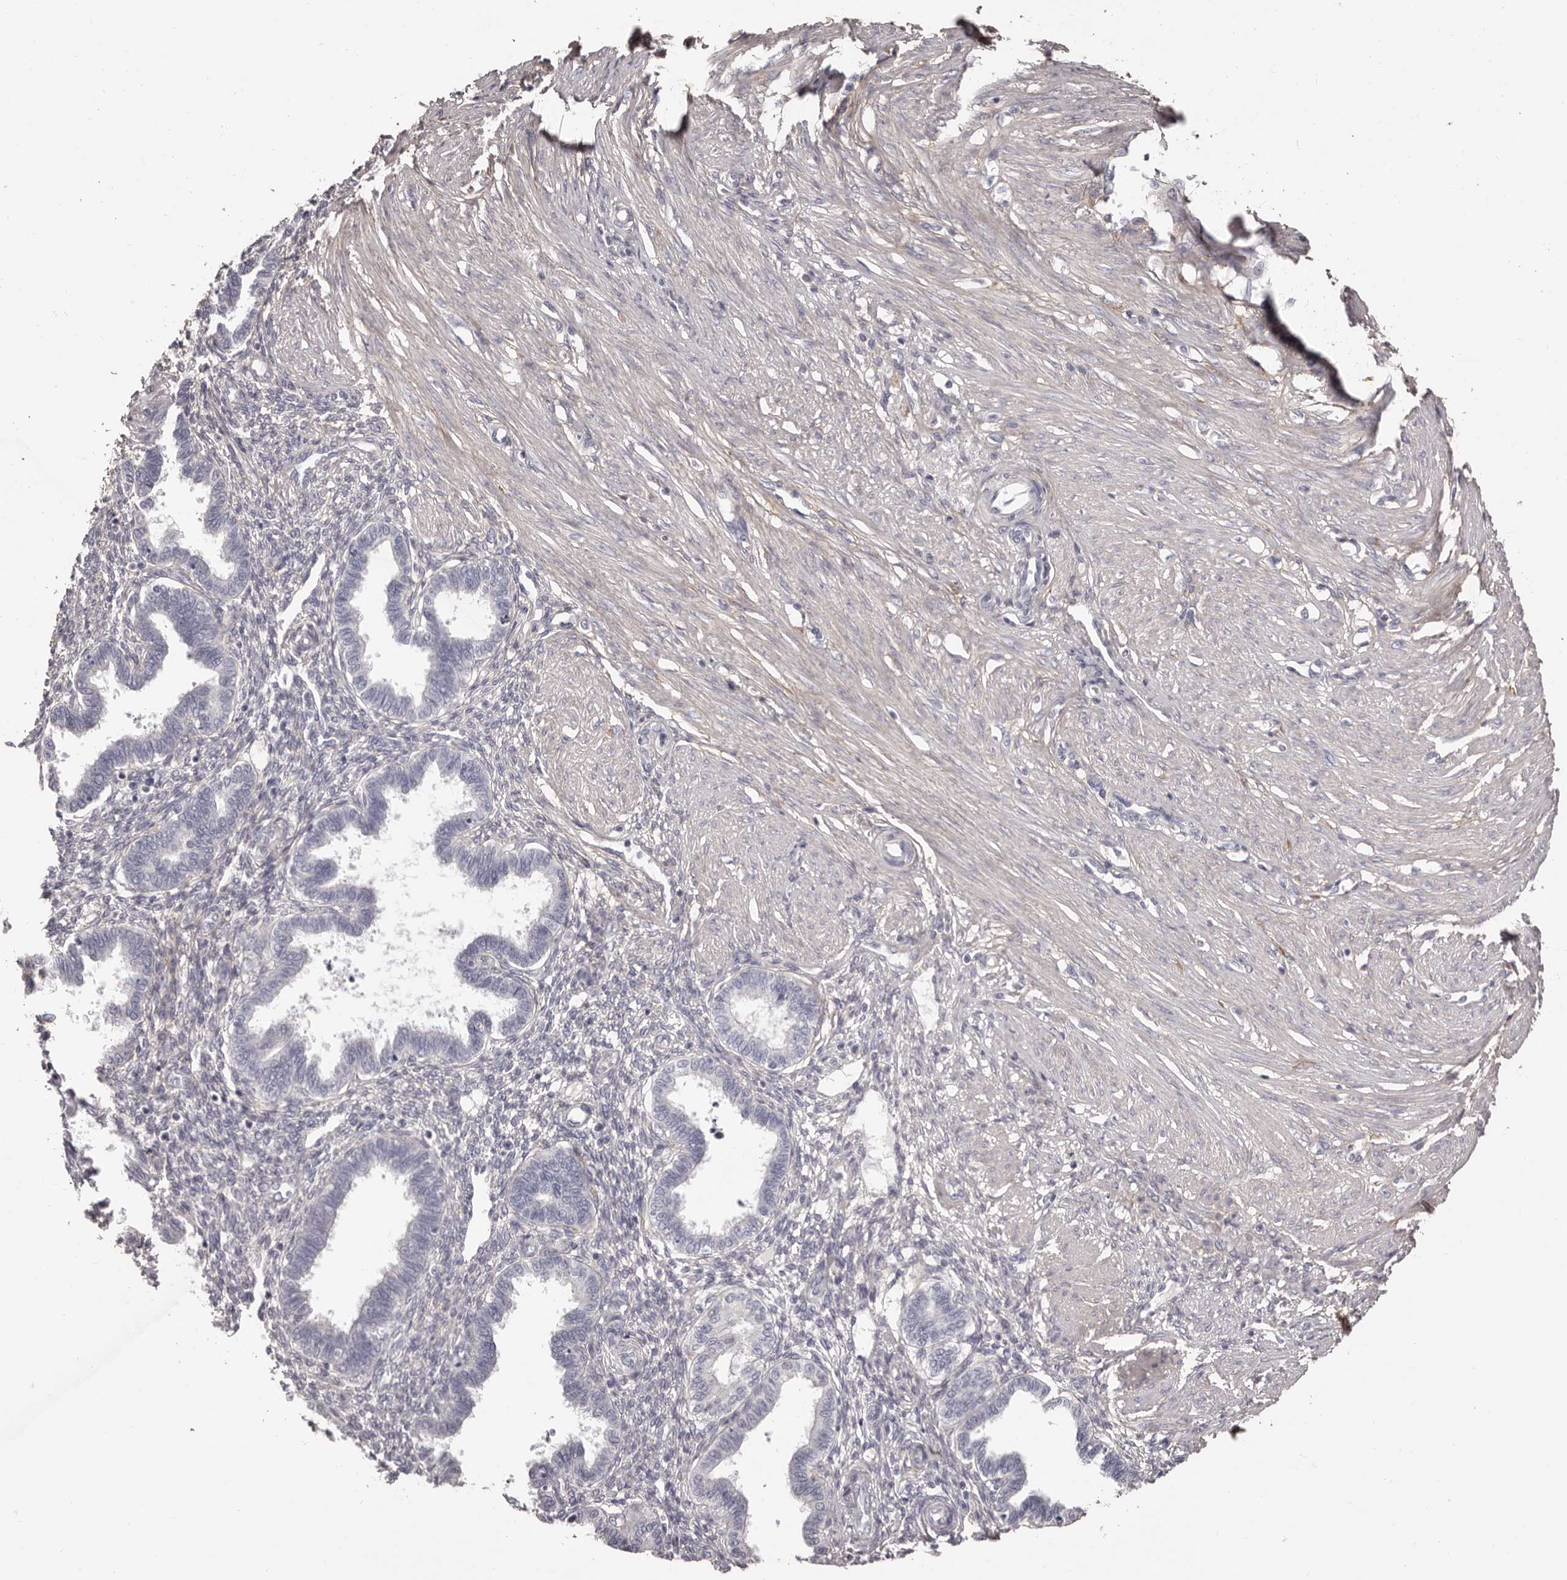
{"staining": {"intensity": "negative", "quantity": "none", "location": "none"}, "tissue": "endometrium", "cell_type": "Cells in endometrial stroma", "image_type": "normal", "snomed": [{"axis": "morphology", "description": "Normal tissue, NOS"}, {"axis": "topography", "description": "Endometrium"}], "caption": "This is an IHC photomicrograph of benign endometrium. There is no expression in cells in endometrial stroma.", "gene": "COL6A1", "patient": {"sex": "female", "age": 33}}